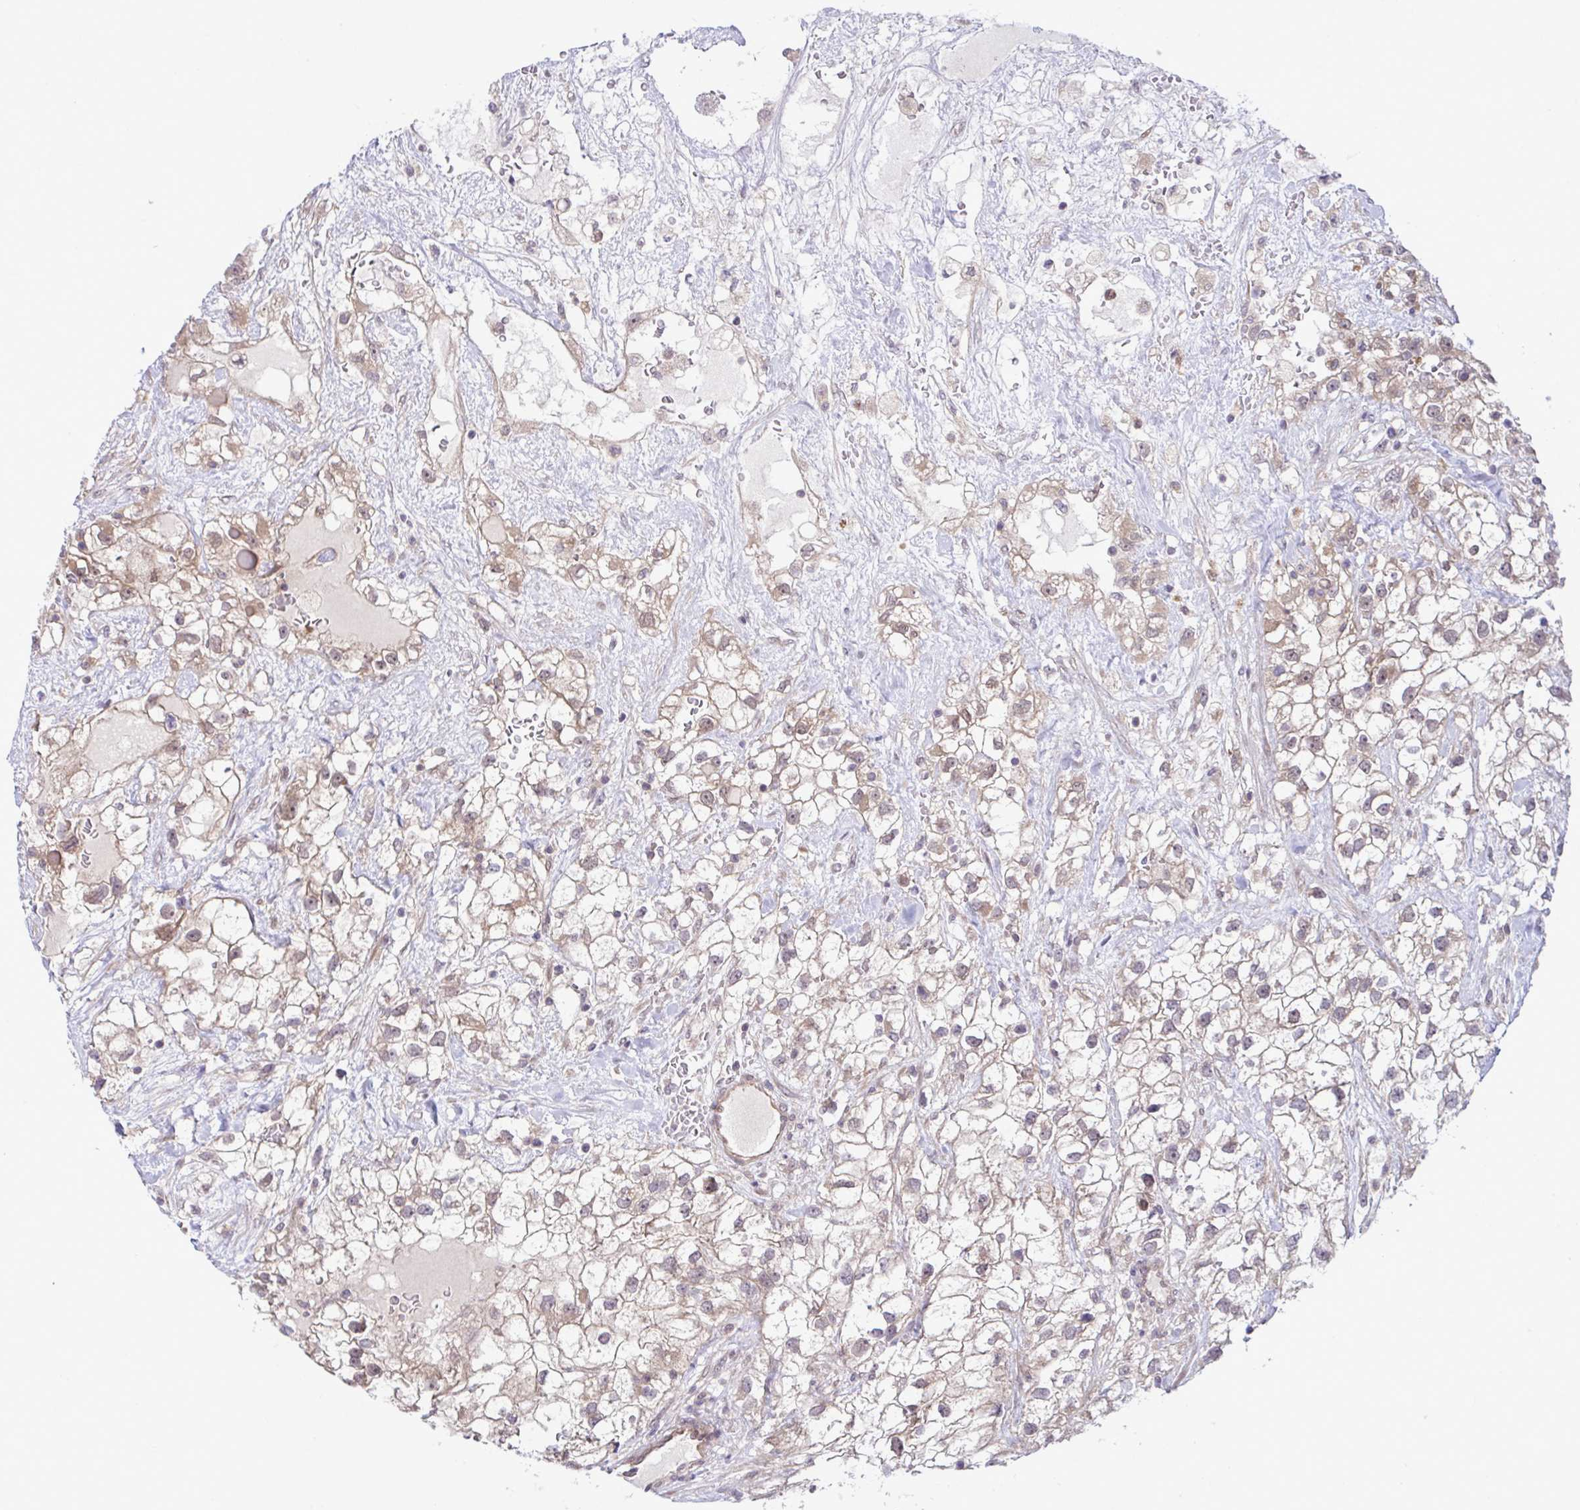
{"staining": {"intensity": "weak", "quantity": "25%-75%", "location": "cytoplasmic/membranous"}, "tissue": "renal cancer", "cell_type": "Tumor cells", "image_type": "cancer", "snomed": [{"axis": "morphology", "description": "Adenocarcinoma, NOS"}, {"axis": "topography", "description": "Kidney"}], "caption": "Adenocarcinoma (renal) stained for a protein reveals weak cytoplasmic/membranous positivity in tumor cells.", "gene": "CMPK1", "patient": {"sex": "male", "age": 59}}